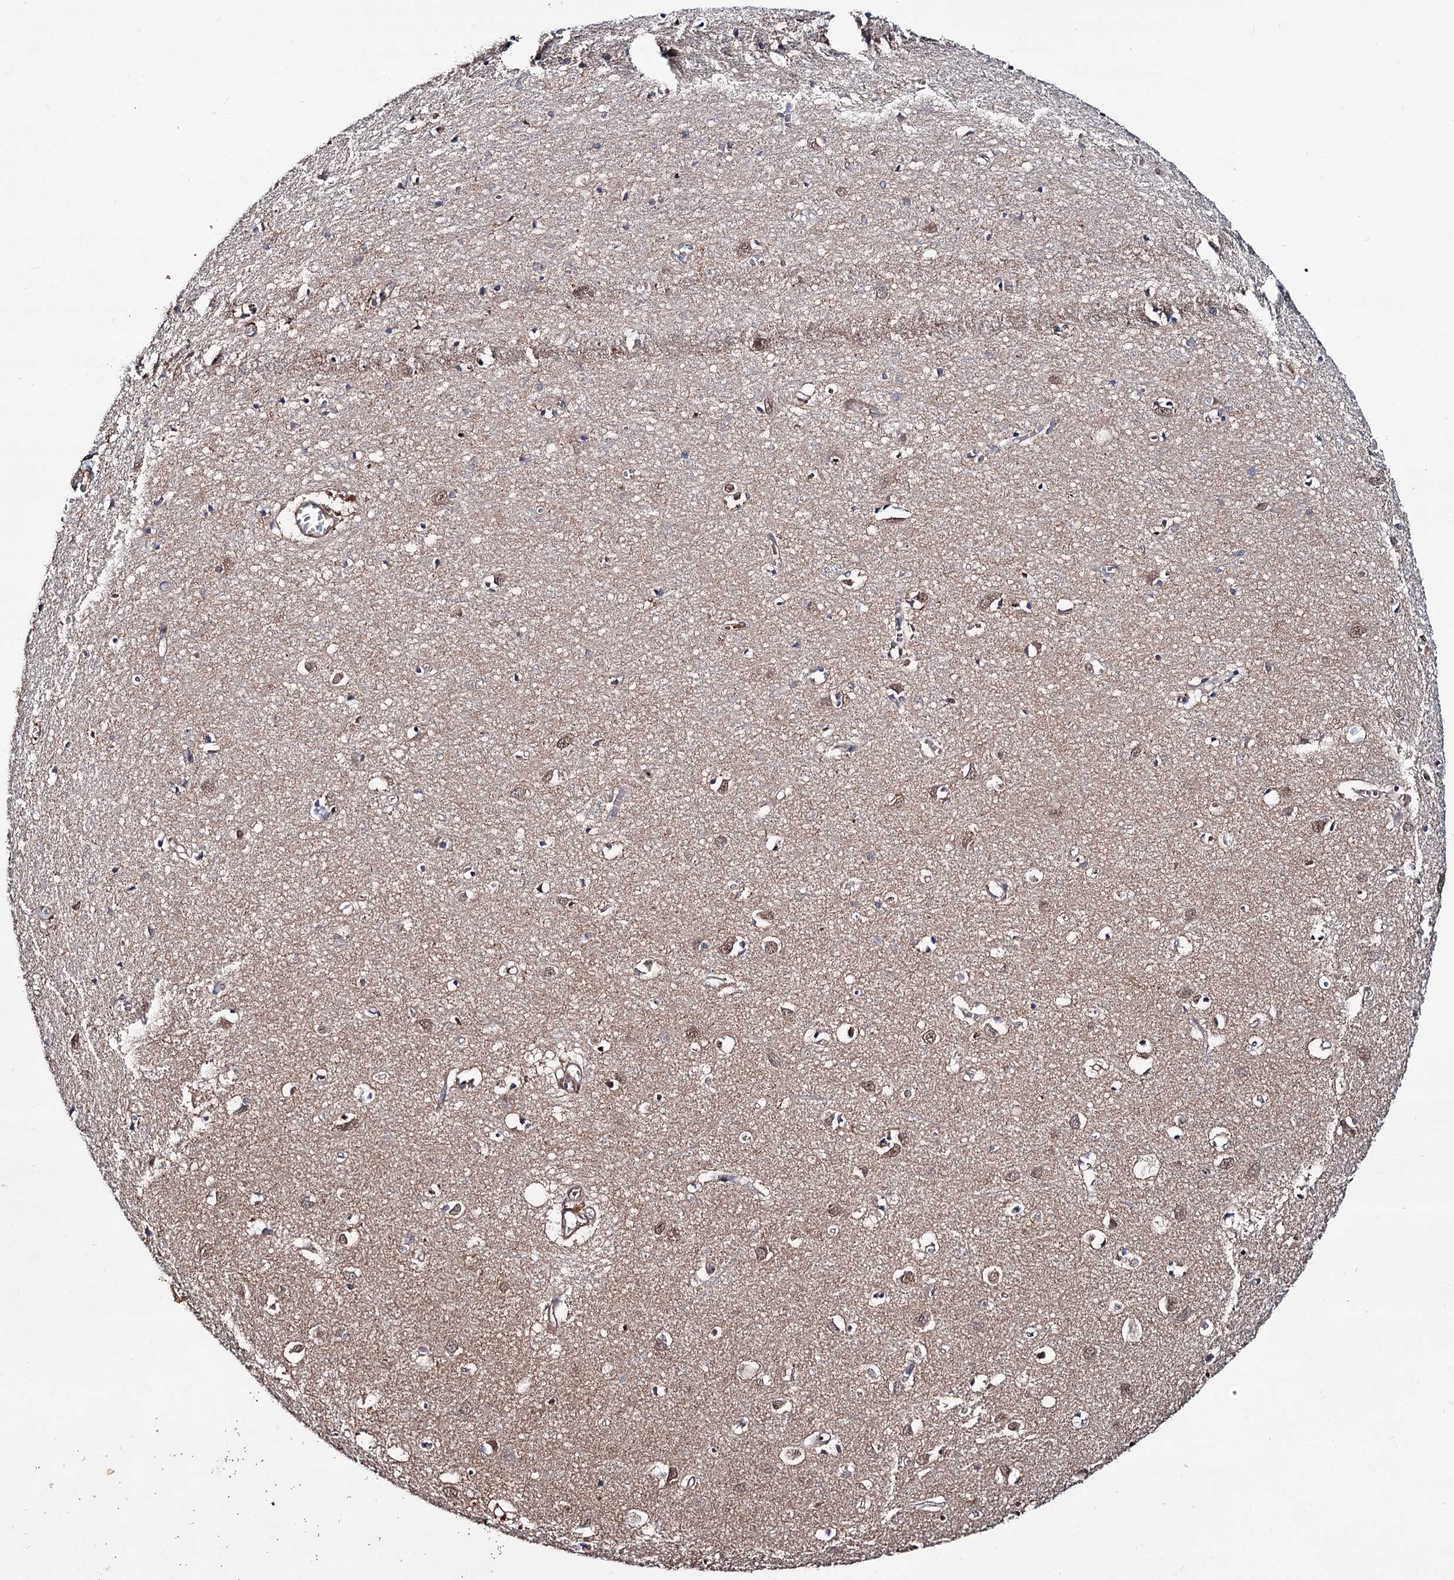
{"staining": {"intensity": "negative", "quantity": "none", "location": "none"}, "tissue": "cerebral cortex", "cell_type": "Endothelial cells", "image_type": "normal", "snomed": [{"axis": "morphology", "description": "Normal tissue, NOS"}, {"axis": "topography", "description": "Cerebral cortex"}], "caption": "This is an immunohistochemistry (IHC) micrograph of benign human cerebral cortex. There is no expression in endothelial cells.", "gene": "GRIP1", "patient": {"sex": "female", "age": 64}}